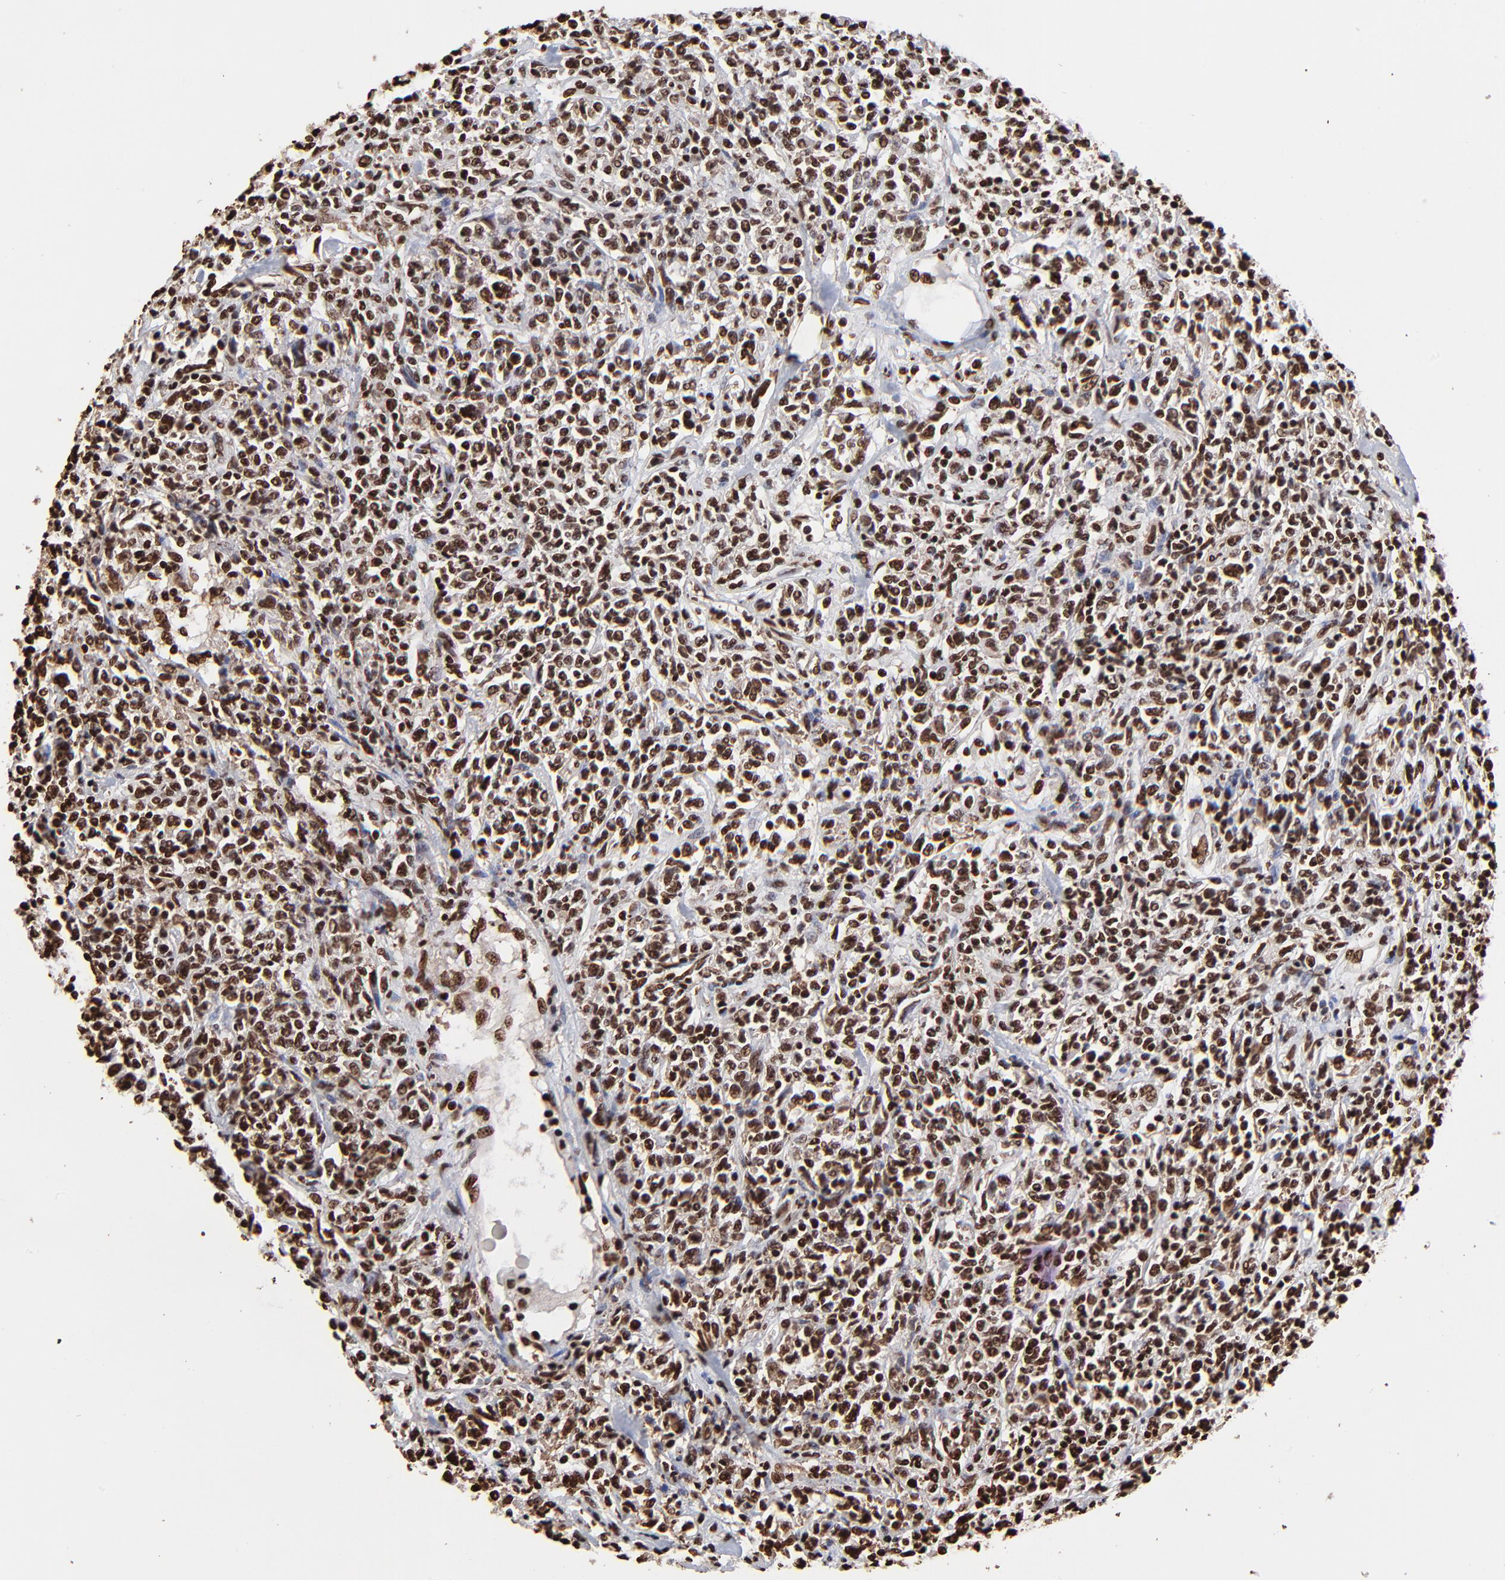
{"staining": {"intensity": "strong", "quantity": ">75%", "location": "nuclear"}, "tissue": "lymphoma", "cell_type": "Tumor cells", "image_type": "cancer", "snomed": [{"axis": "morphology", "description": "Malignant lymphoma, non-Hodgkin's type, Low grade"}, {"axis": "topography", "description": "Small intestine"}], "caption": "The image displays immunohistochemical staining of lymphoma. There is strong nuclear positivity is present in approximately >75% of tumor cells.", "gene": "ZNF544", "patient": {"sex": "female", "age": 59}}